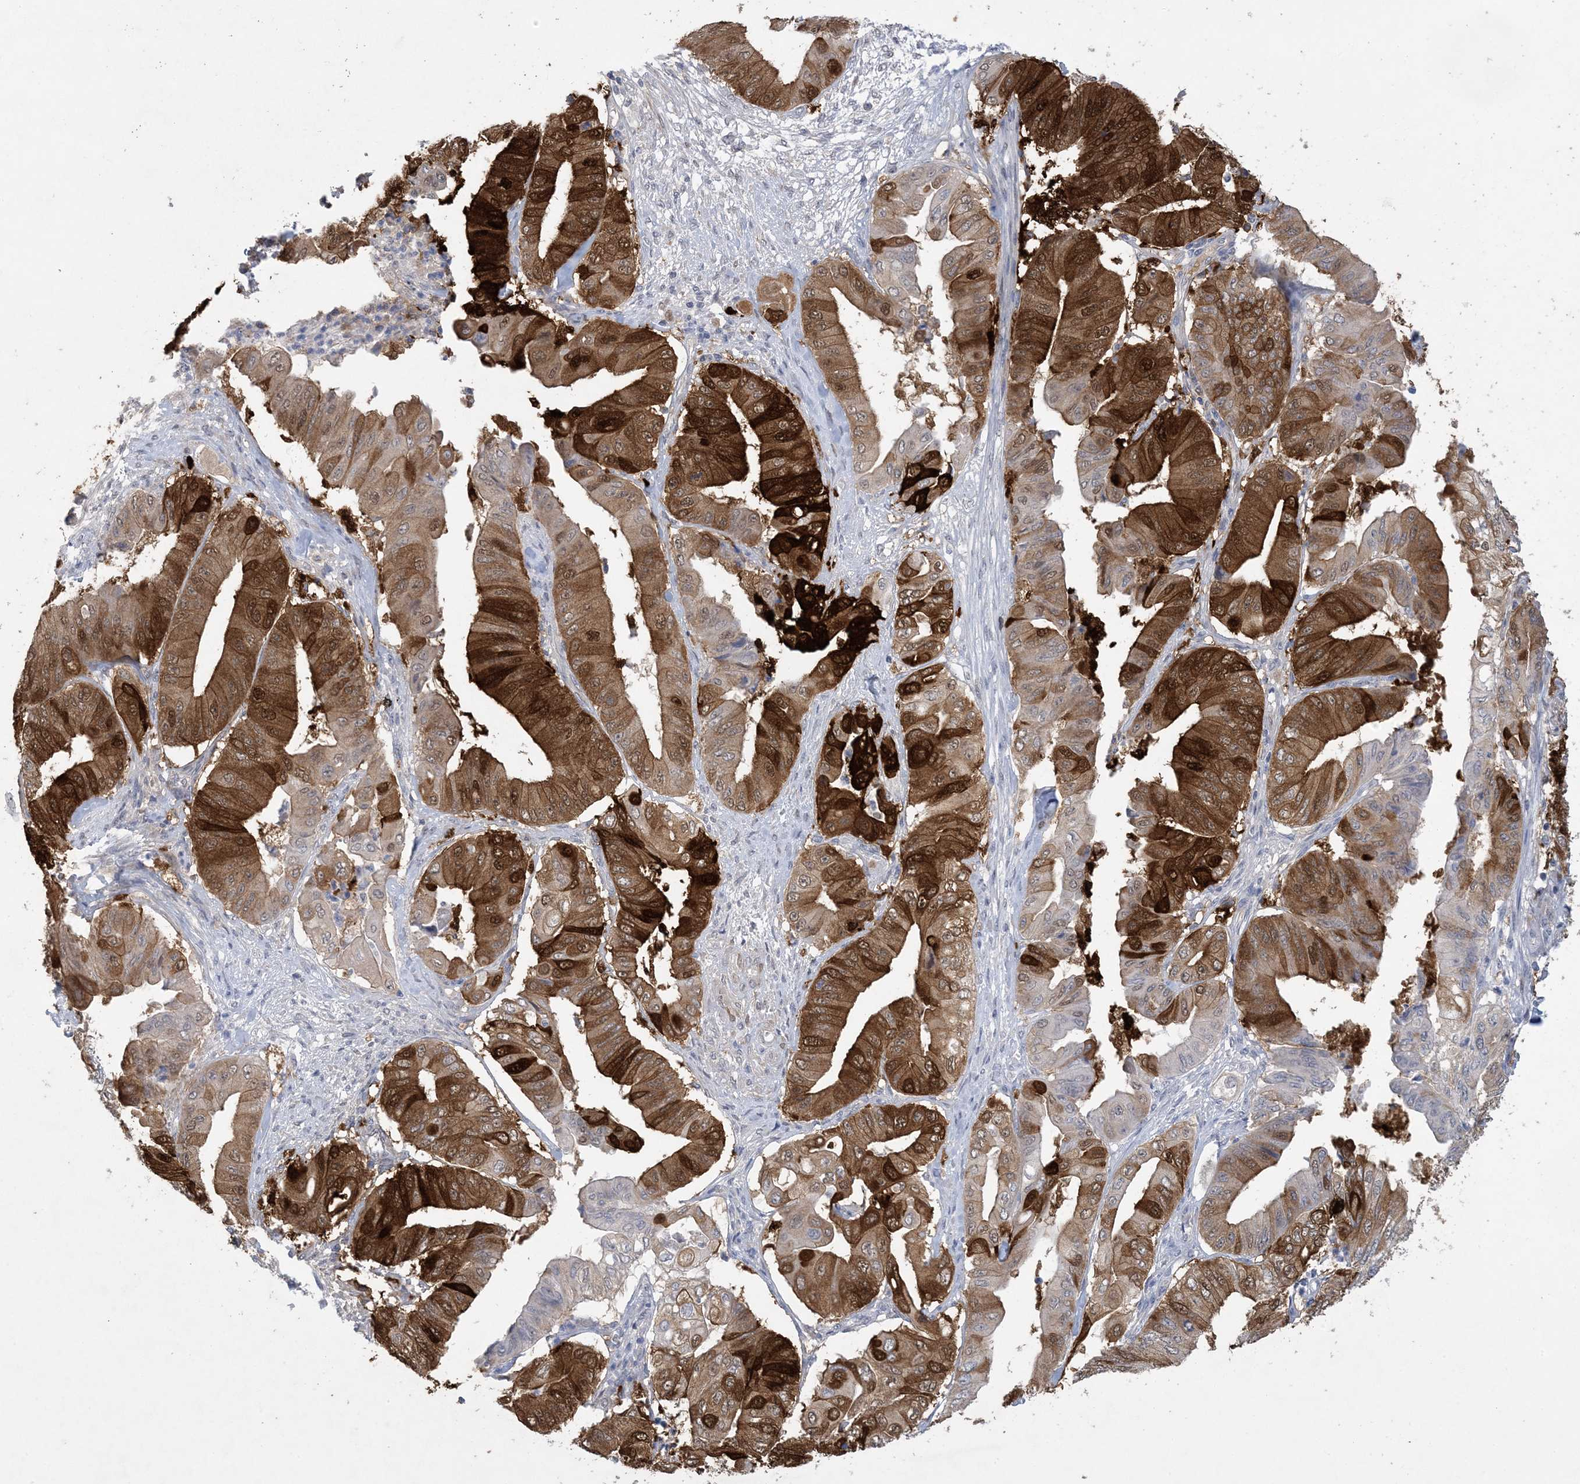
{"staining": {"intensity": "strong", "quantity": ">75%", "location": "cytoplasmic/membranous"}, "tissue": "pancreatic cancer", "cell_type": "Tumor cells", "image_type": "cancer", "snomed": [{"axis": "morphology", "description": "Adenocarcinoma, NOS"}, {"axis": "topography", "description": "Pancreas"}], "caption": "Immunohistochemistry (IHC) (DAB (3,3'-diaminobenzidine)) staining of pancreatic cancer displays strong cytoplasmic/membranous protein expression in about >75% of tumor cells.", "gene": "HMGCS1", "patient": {"sex": "female", "age": 77}}